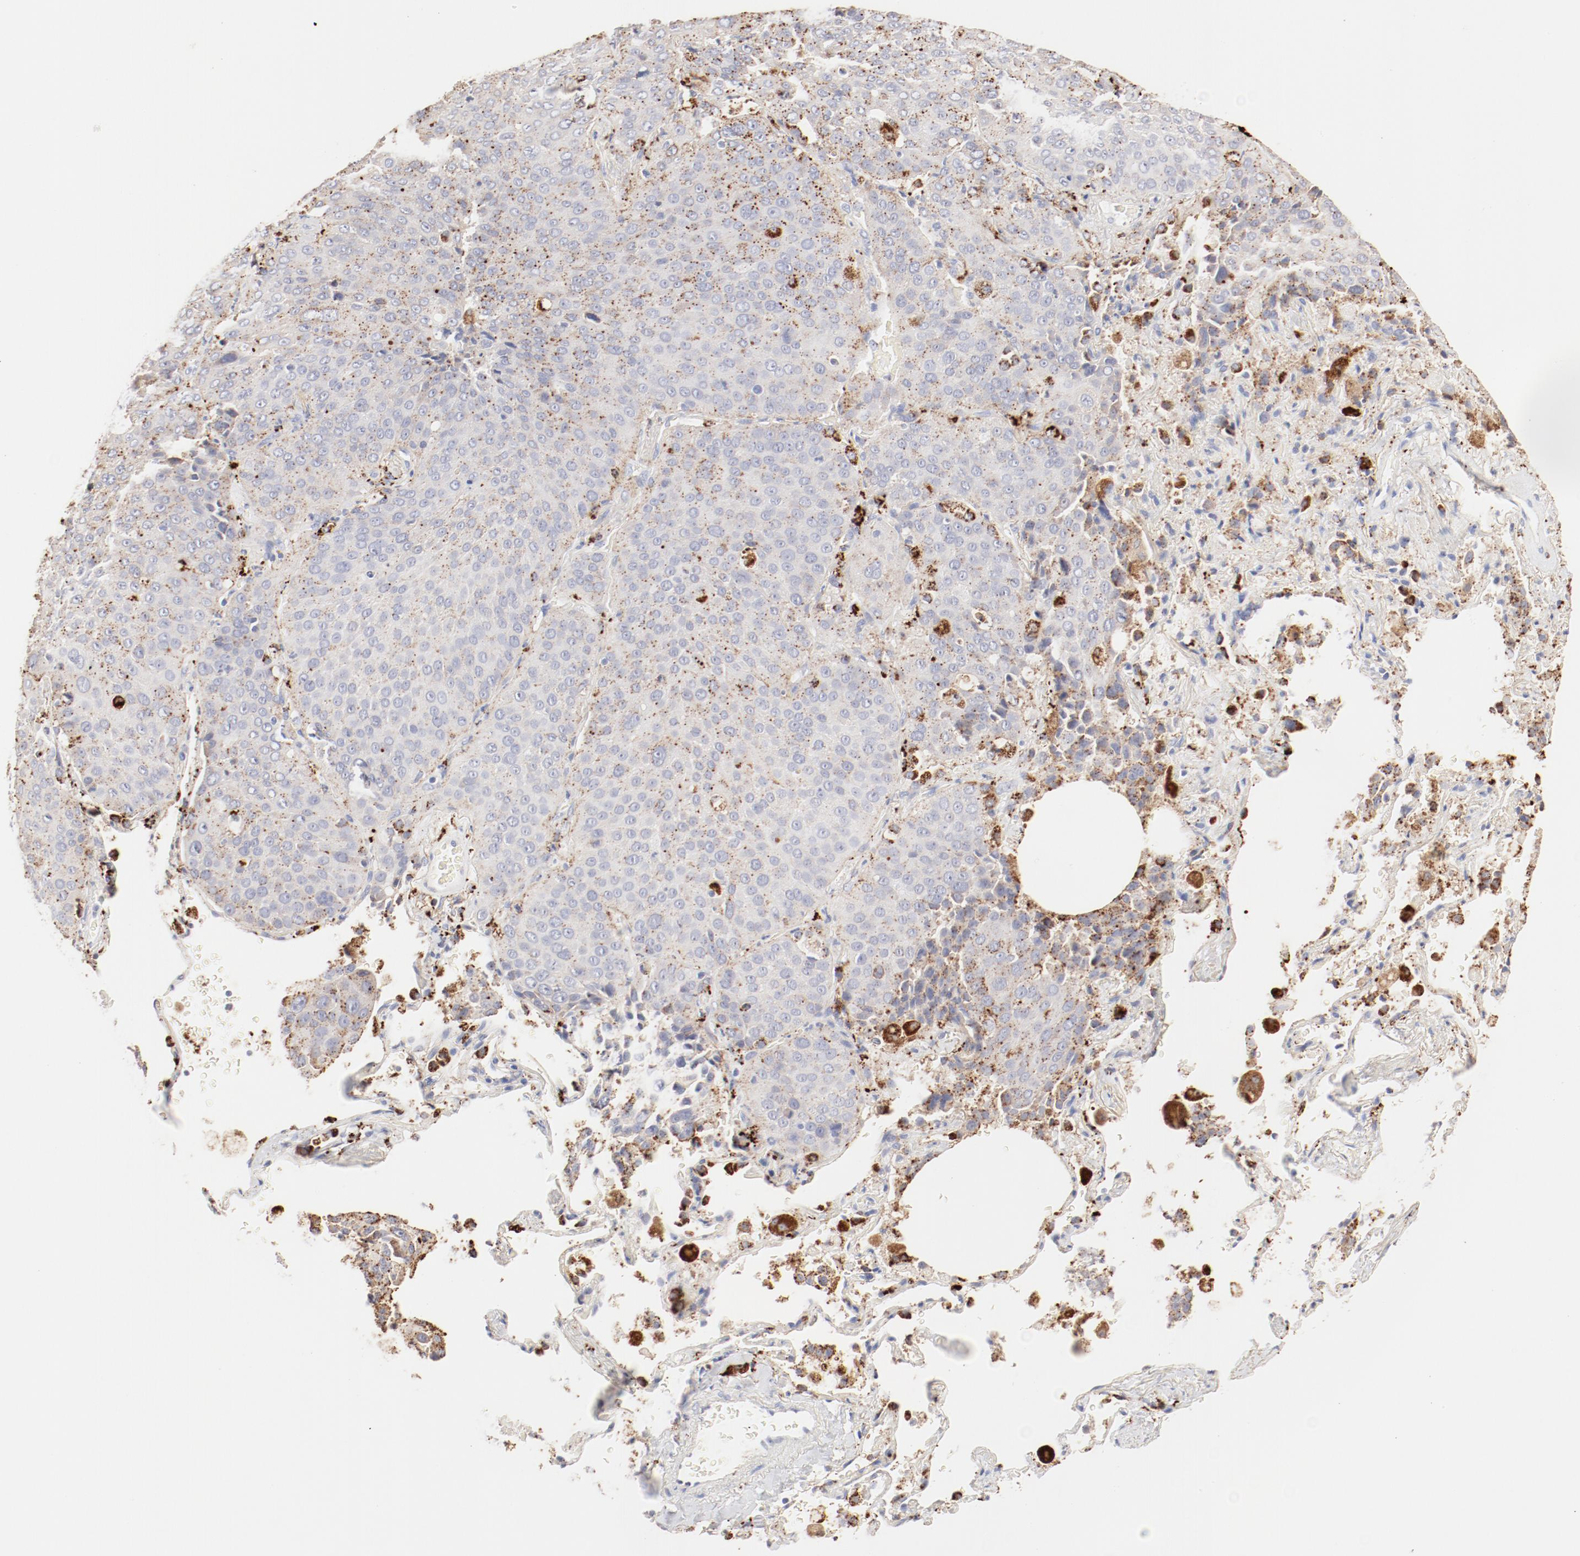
{"staining": {"intensity": "weak", "quantity": ">75%", "location": "cytoplasmic/membranous"}, "tissue": "lung cancer", "cell_type": "Tumor cells", "image_type": "cancer", "snomed": [{"axis": "morphology", "description": "Squamous cell carcinoma, NOS"}, {"axis": "topography", "description": "Lung"}], "caption": "DAB (3,3'-diaminobenzidine) immunohistochemical staining of lung cancer shows weak cytoplasmic/membranous protein positivity in about >75% of tumor cells.", "gene": "CTSH", "patient": {"sex": "male", "age": 54}}